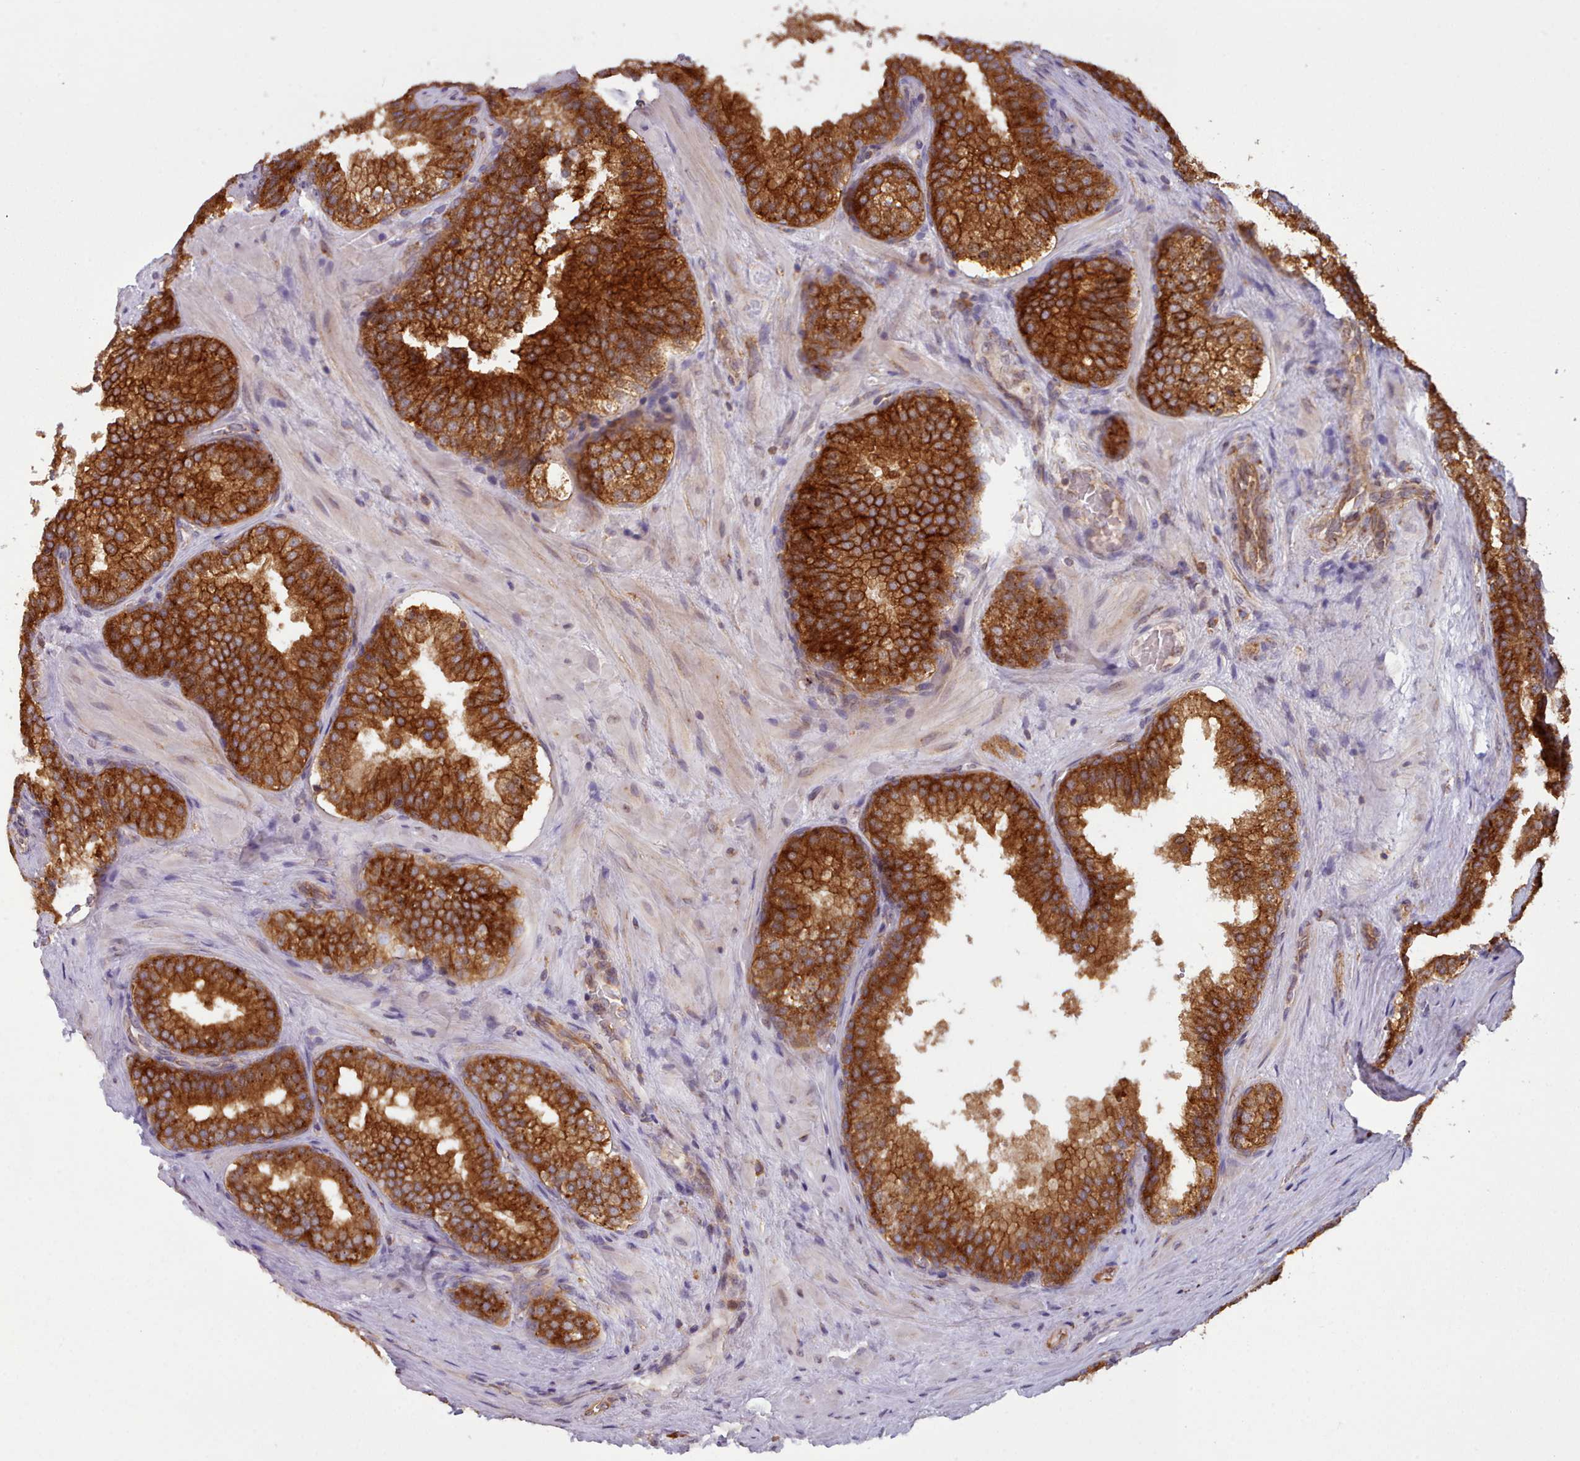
{"staining": {"intensity": "strong", "quantity": ">75%", "location": "cytoplasmic/membranous"}, "tissue": "prostate cancer", "cell_type": "Tumor cells", "image_type": "cancer", "snomed": [{"axis": "morphology", "description": "Adenocarcinoma, High grade"}, {"axis": "topography", "description": "Prostate"}], "caption": "Prostate cancer (high-grade adenocarcinoma) stained for a protein (brown) demonstrates strong cytoplasmic/membranous positive staining in about >75% of tumor cells.", "gene": "CRYBG1", "patient": {"sex": "male", "age": 56}}